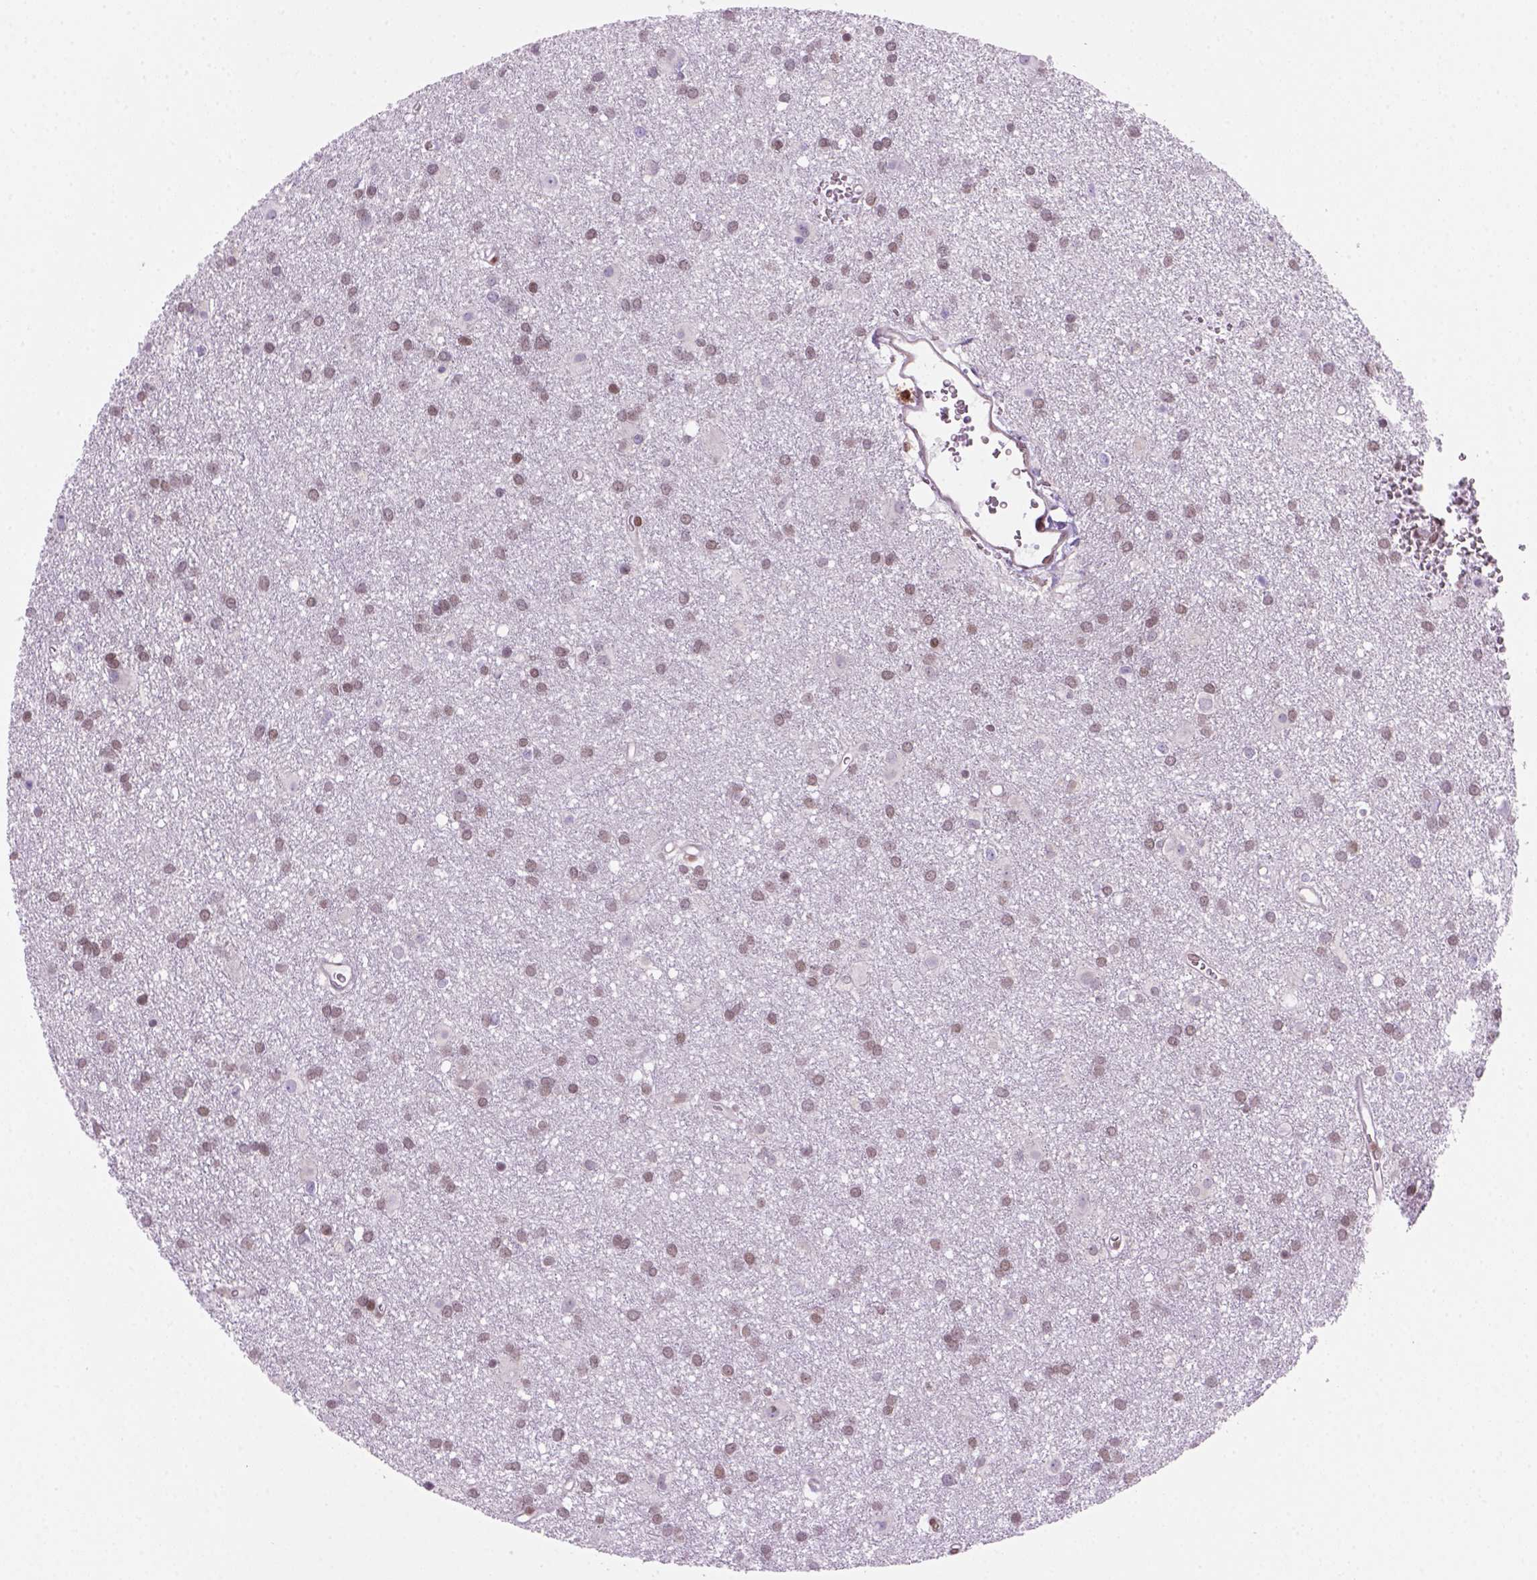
{"staining": {"intensity": "weak", "quantity": "25%-75%", "location": "nuclear"}, "tissue": "glioma", "cell_type": "Tumor cells", "image_type": "cancer", "snomed": [{"axis": "morphology", "description": "Glioma, malignant, Low grade"}, {"axis": "topography", "description": "Brain"}], "caption": "DAB (3,3'-diaminobenzidine) immunohistochemical staining of human low-grade glioma (malignant) demonstrates weak nuclear protein positivity in about 25%-75% of tumor cells.", "gene": "MGMT", "patient": {"sex": "male", "age": 58}}